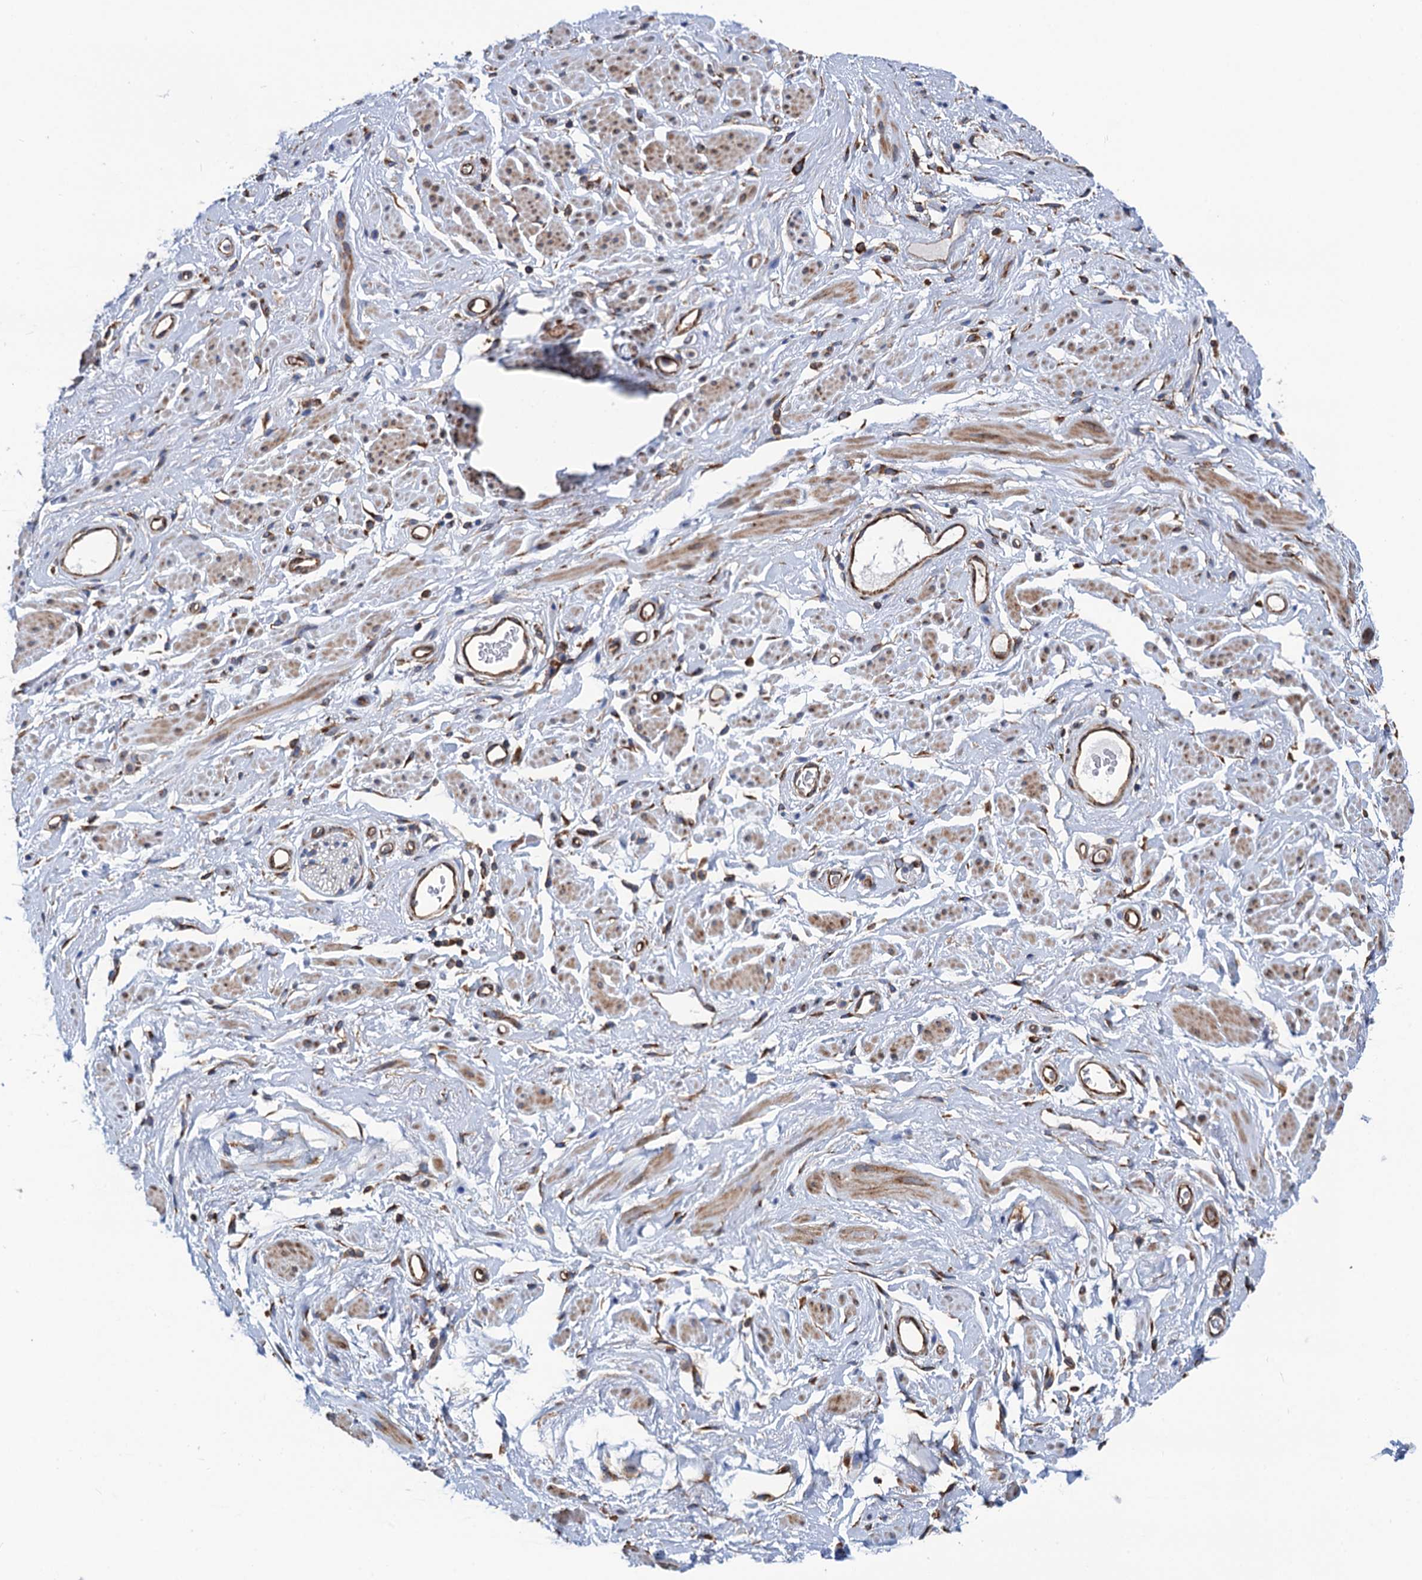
{"staining": {"intensity": "negative", "quantity": "none", "location": "none"}, "tissue": "adipose tissue", "cell_type": "Adipocytes", "image_type": "normal", "snomed": [{"axis": "morphology", "description": "Normal tissue, NOS"}, {"axis": "morphology", "description": "Adenocarcinoma, NOS"}, {"axis": "topography", "description": "Rectum"}, {"axis": "topography", "description": "Vagina"}, {"axis": "topography", "description": "Peripheral nerve tissue"}], "caption": "This micrograph is of normal adipose tissue stained with immunohistochemistry to label a protein in brown with the nuclei are counter-stained blue. There is no expression in adipocytes. (Brightfield microscopy of DAB immunohistochemistry at high magnification).", "gene": "SLC12A7", "patient": {"sex": "female", "age": 71}}